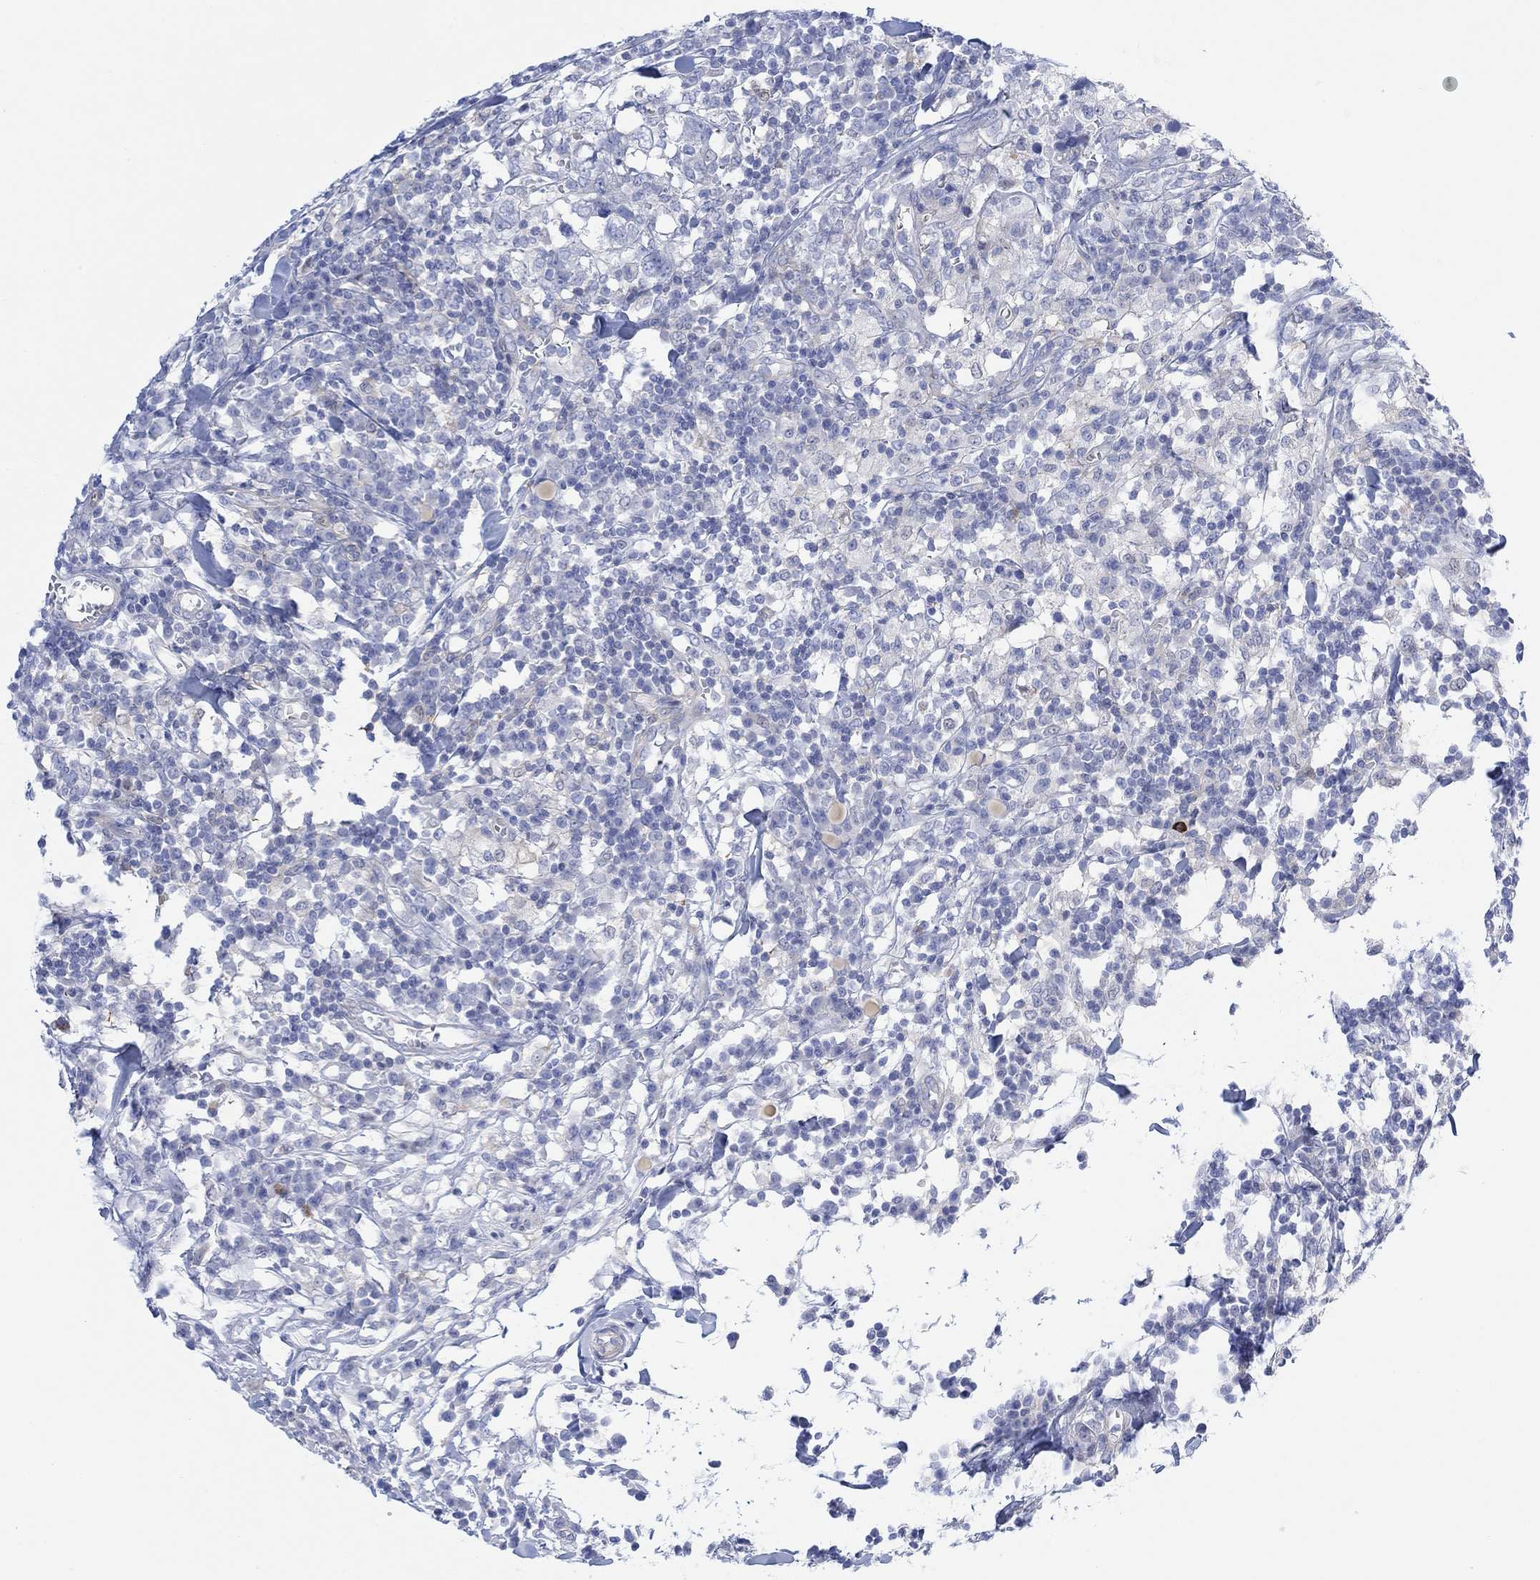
{"staining": {"intensity": "negative", "quantity": "none", "location": "none"}, "tissue": "breast cancer", "cell_type": "Tumor cells", "image_type": "cancer", "snomed": [{"axis": "morphology", "description": "Duct carcinoma"}, {"axis": "topography", "description": "Breast"}], "caption": "A high-resolution histopathology image shows IHC staining of breast cancer, which shows no significant expression in tumor cells.", "gene": "TLDC2", "patient": {"sex": "female", "age": 30}}